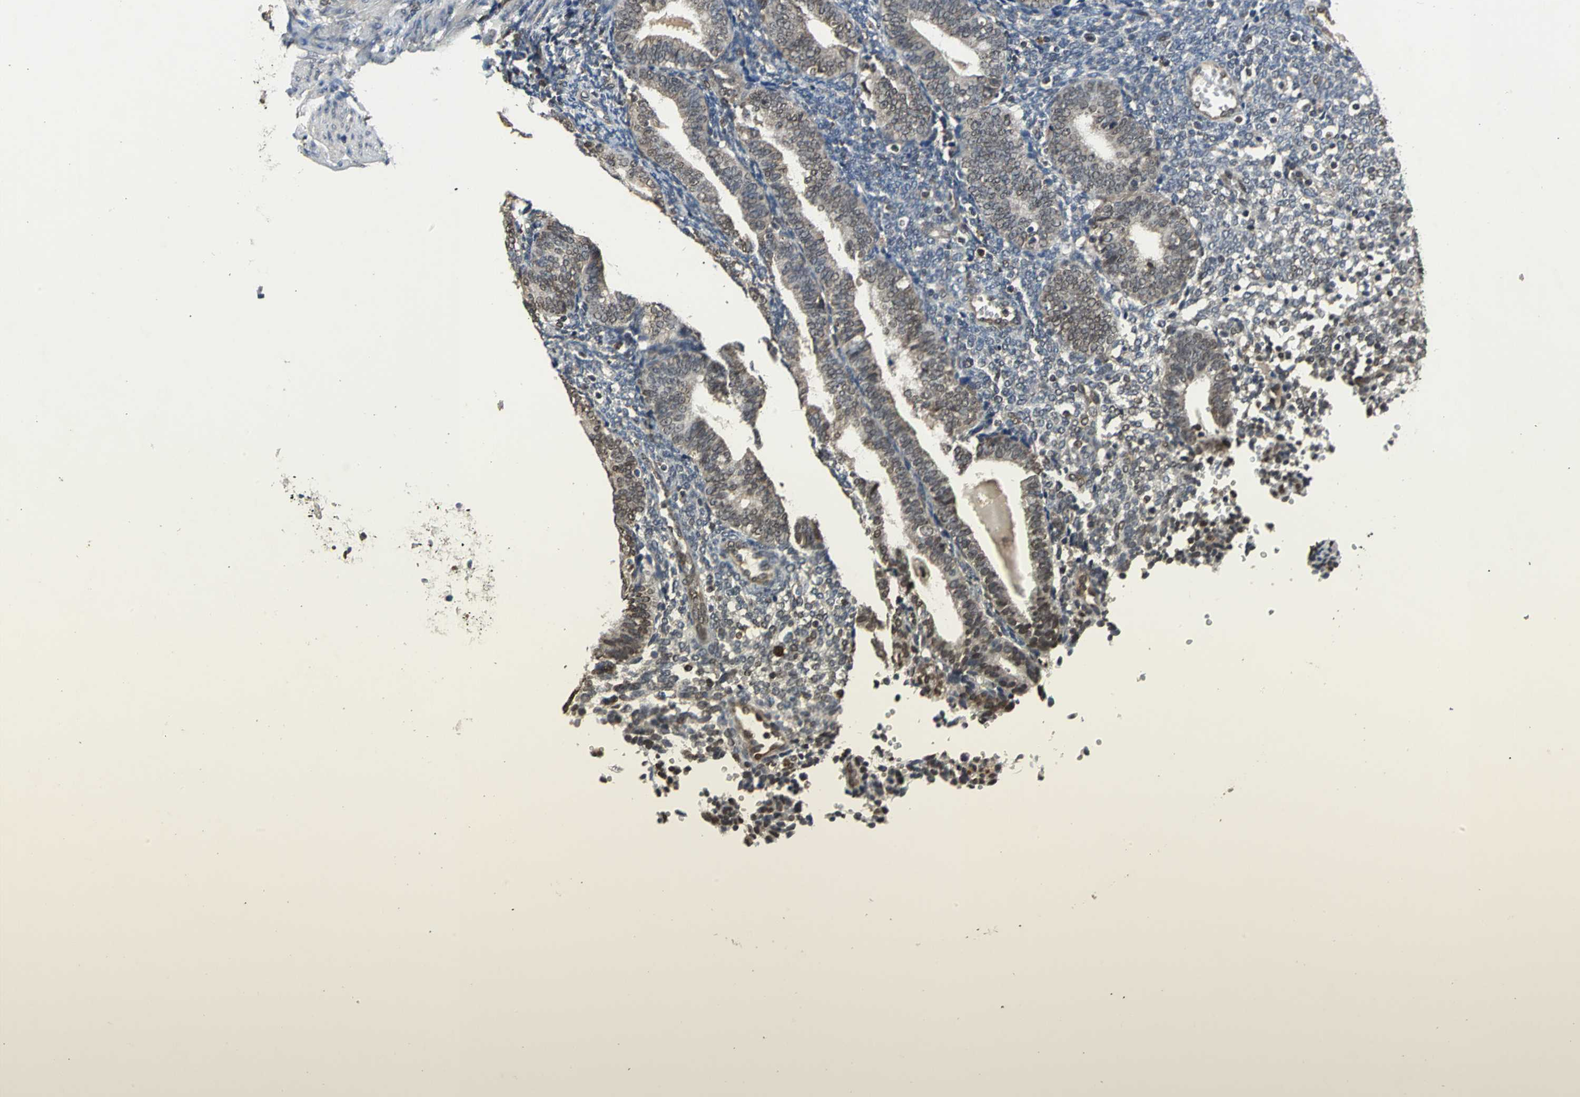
{"staining": {"intensity": "moderate", "quantity": "25%-75%", "location": "cytoplasmic/membranous,nuclear"}, "tissue": "endometrium", "cell_type": "Cells in endometrial stroma", "image_type": "normal", "snomed": [{"axis": "morphology", "description": "Normal tissue, NOS"}, {"axis": "topography", "description": "Endometrium"}], "caption": "Approximately 25%-75% of cells in endometrial stroma in normal endometrium reveal moderate cytoplasmic/membranous,nuclear protein expression as visualized by brown immunohistochemical staining.", "gene": "AHR", "patient": {"sex": "female", "age": 61}}